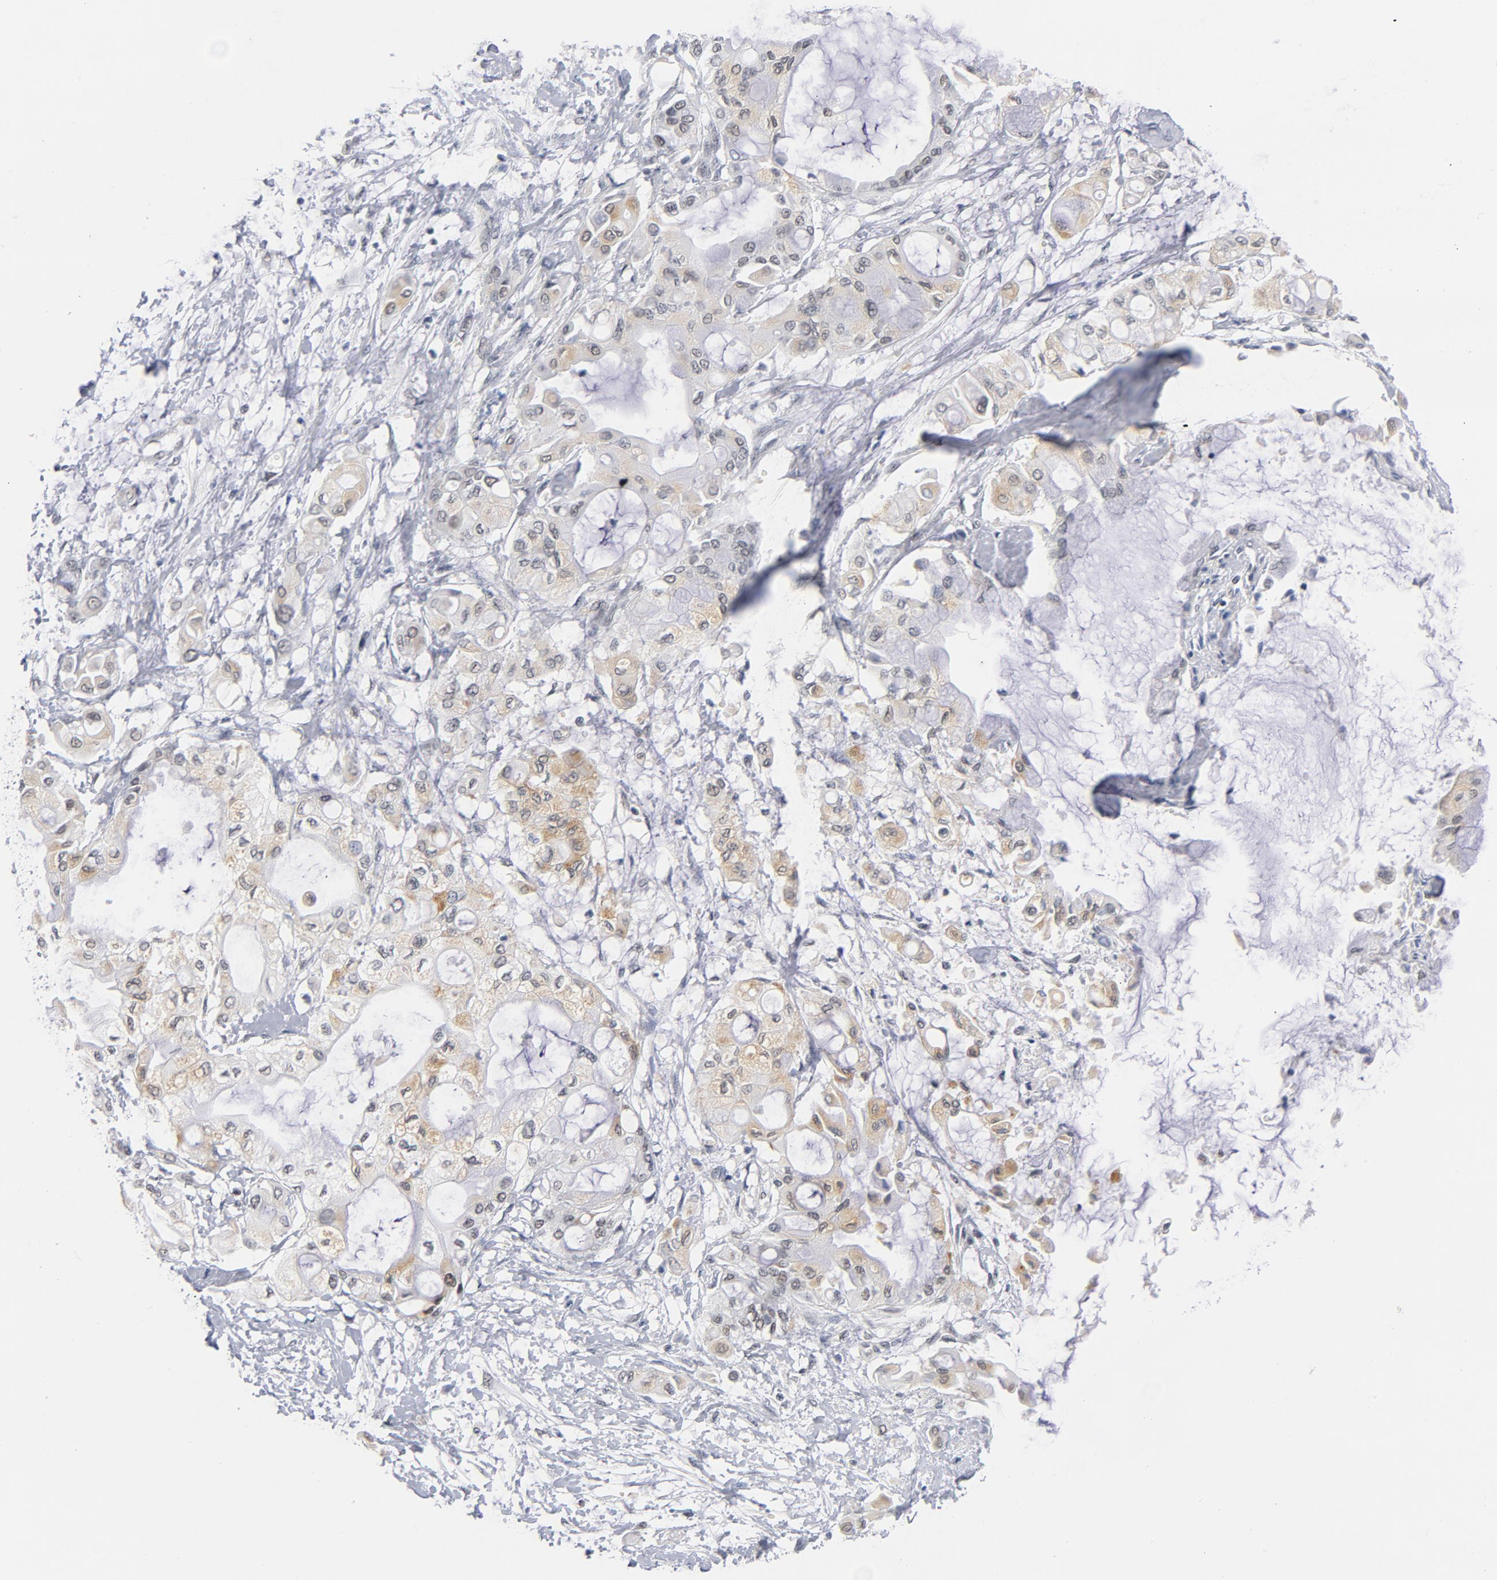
{"staining": {"intensity": "moderate", "quantity": "25%-75%", "location": "cytoplasmic/membranous"}, "tissue": "pancreatic cancer", "cell_type": "Tumor cells", "image_type": "cancer", "snomed": [{"axis": "morphology", "description": "Adenocarcinoma, NOS"}, {"axis": "morphology", "description": "Adenocarcinoma, metastatic, NOS"}, {"axis": "topography", "description": "Lymph node"}, {"axis": "topography", "description": "Pancreas"}, {"axis": "topography", "description": "Duodenum"}], "caption": "A high-resolution photomicrograph shows immunohistochemistry staining of metastatic adenocarcinoma (pancreatic), which demonstrates moderate cytoplasmic/membranous positivity in about 25%-75% of tumor cells. (Stains: DAB (3,3'-diaminobenzidine) in brown, nuclei in blue, Microscopy: brightfield microscopy at high magnification).", "gene": "BAP1", "patient": {"sex": "female", "age": 64}}